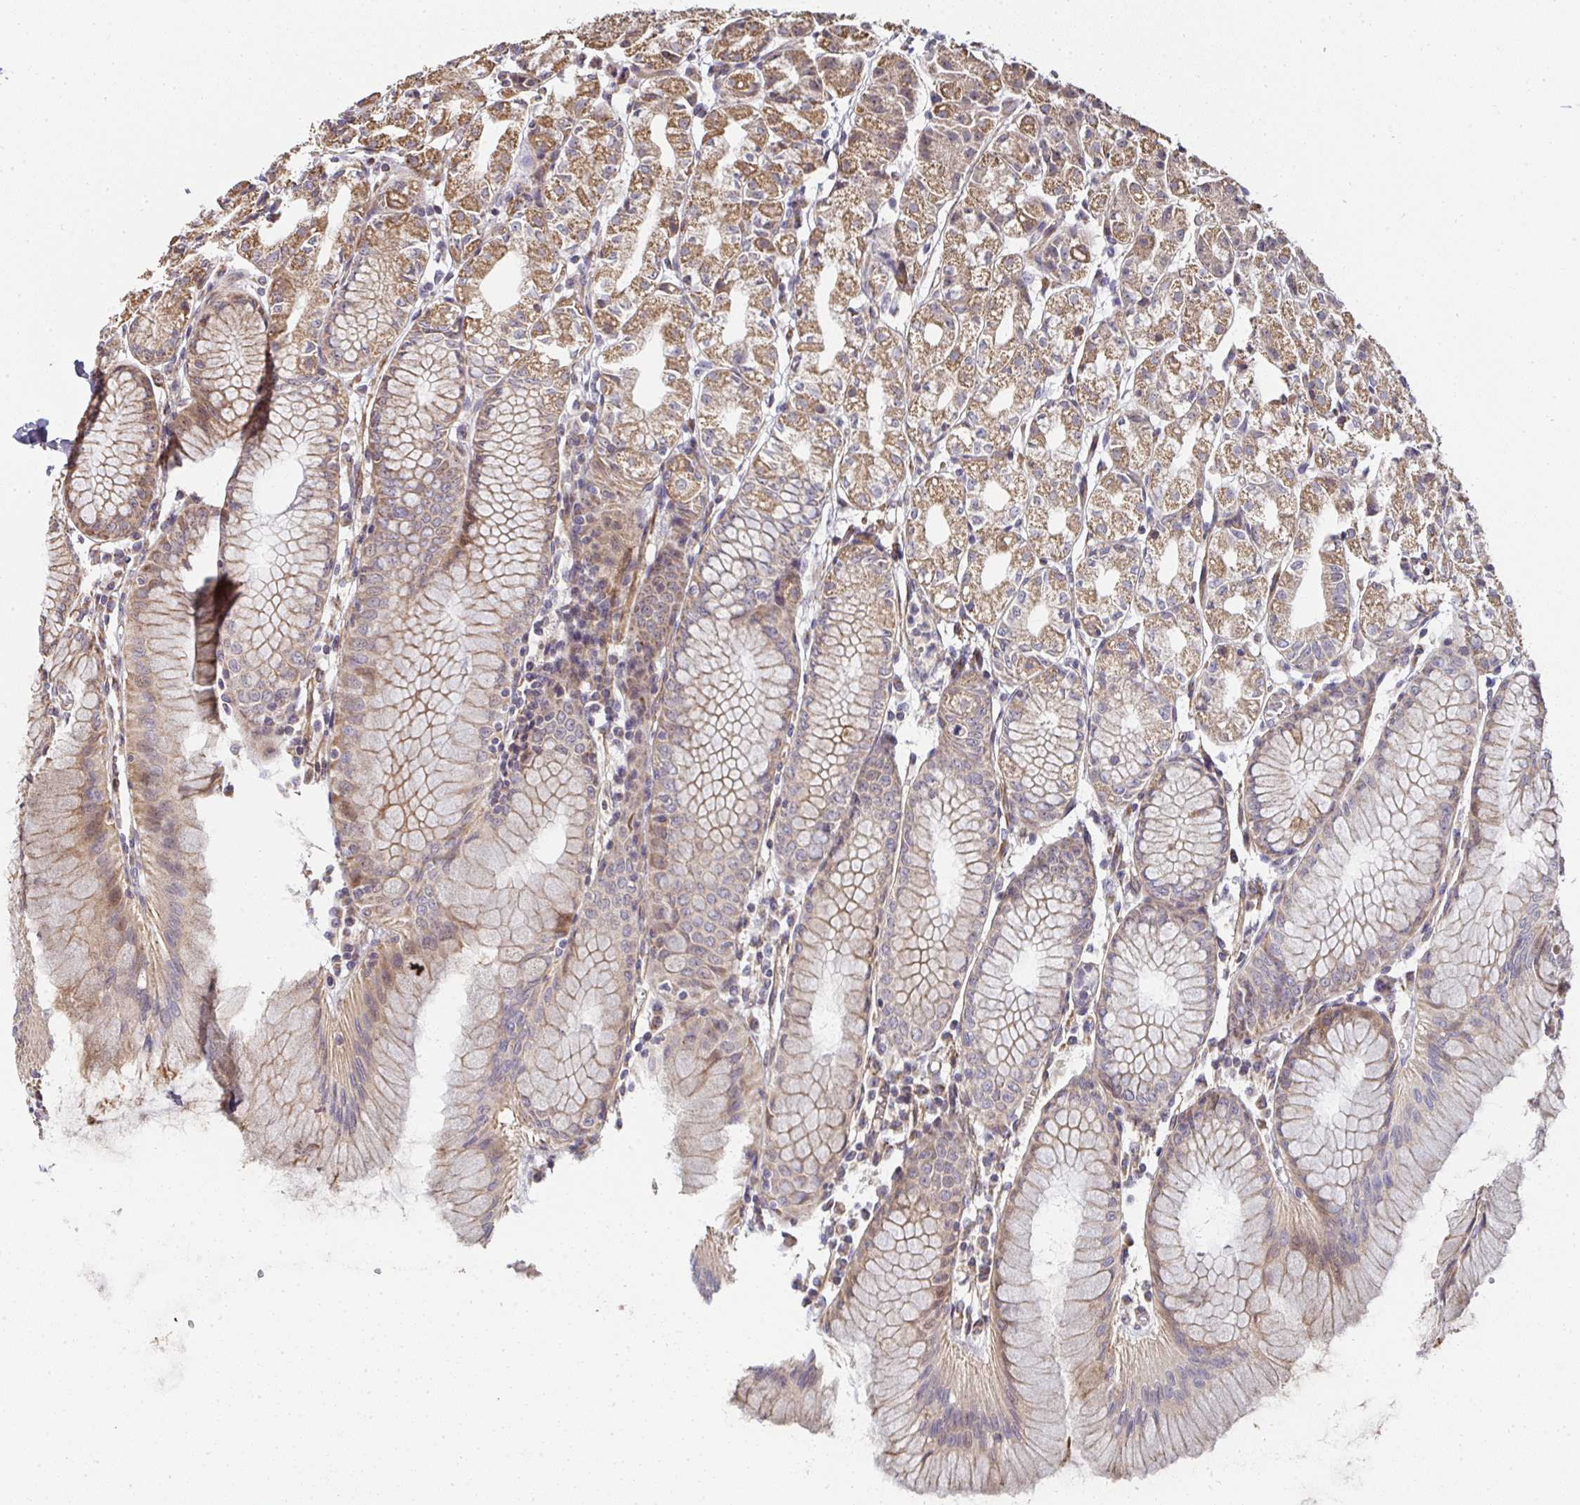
{"staining": {"intensity": "moderate", "quantity": ">75%", "location": "cytoplasmic/membranous"}, "tissue": "stomach", "cell_type": "Glandular cells", "image_type": "normal", "snomed": [{"axis": "morphology", "description": "Normal tissue, NOS"}, {"axis": "topography", "description": "Stomach"}], "caption": "Immunohistochemical staining of unremarkable human stomach exhibits moderate cytoplasmic/membranous protein expression in about >75% of glandular cells.", "gene": "AGTPBP1", "patient": {"sex": "female", "age": 57}}